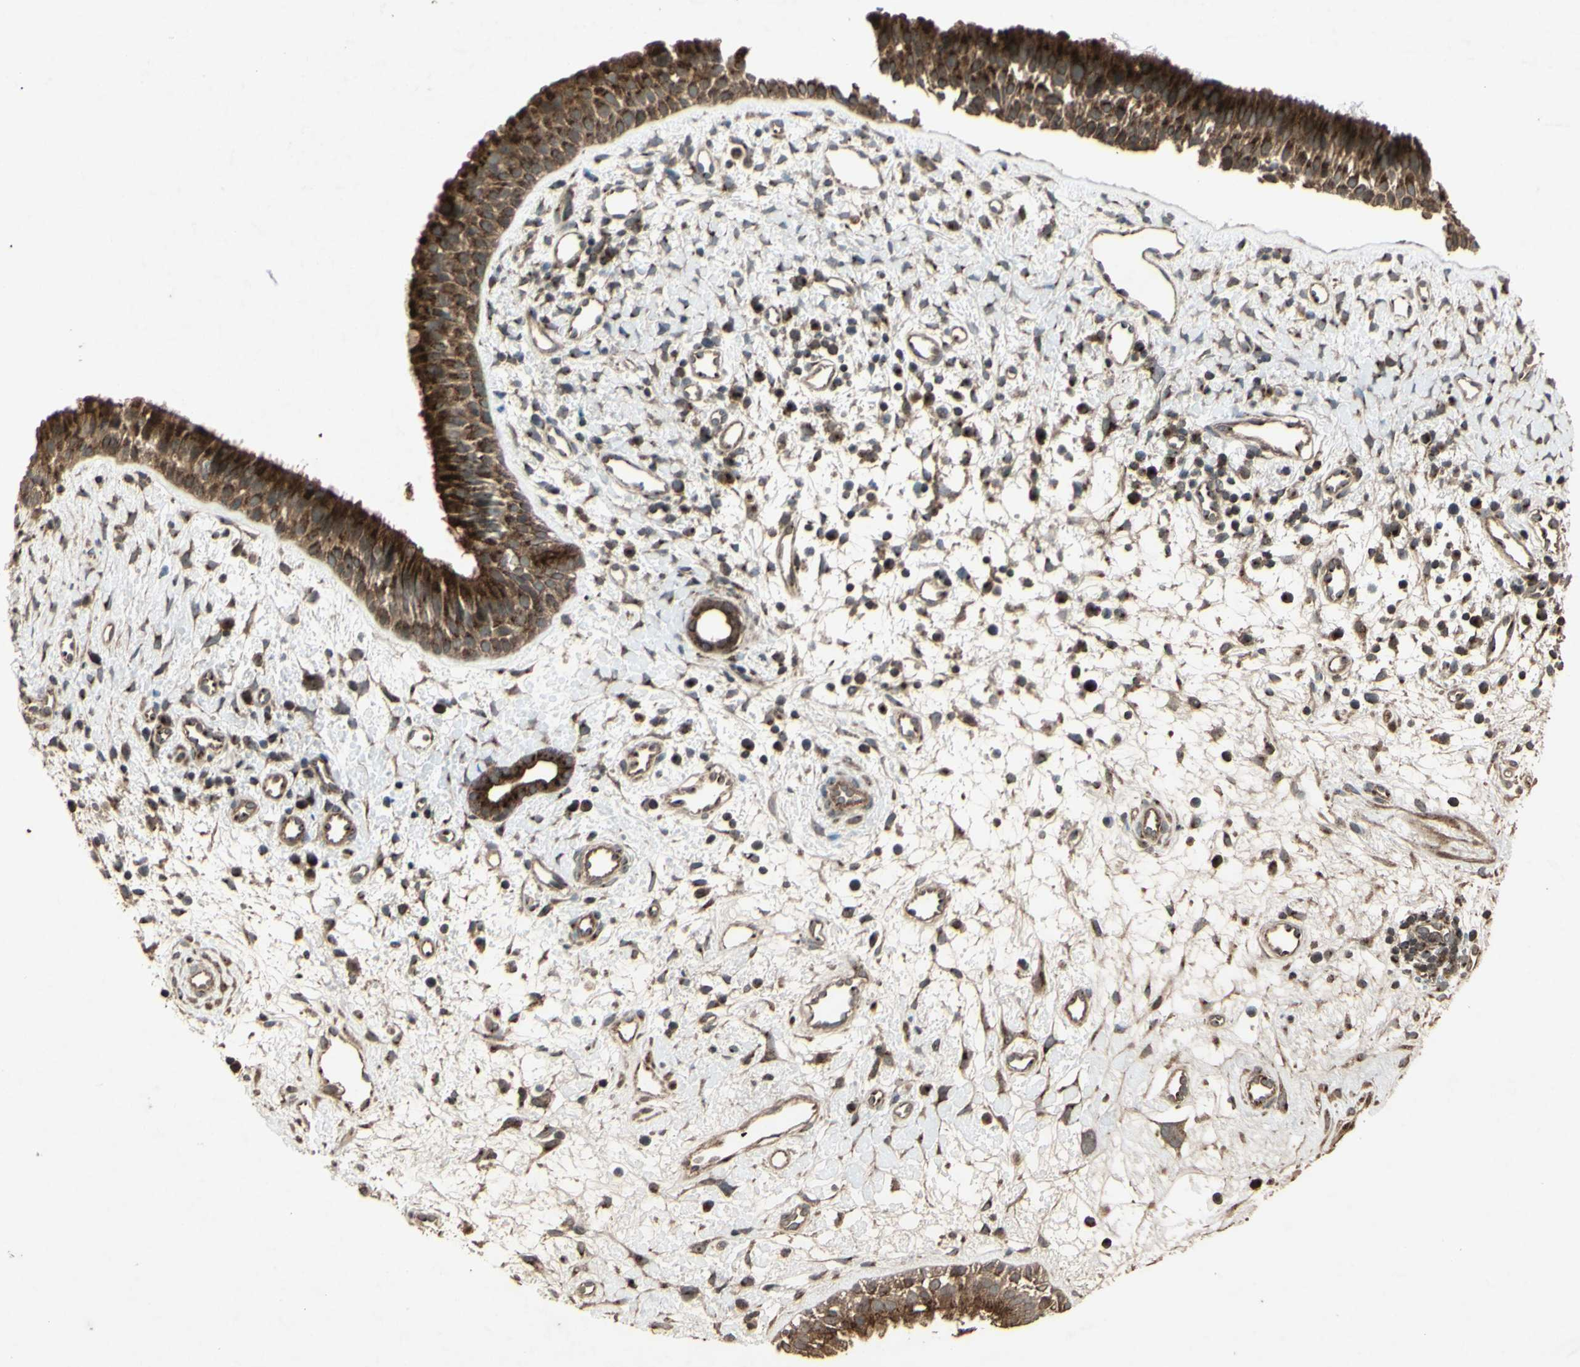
{"staining": {"intensity": "strong", "quantity": ">75%", "location": "cytoplasmic/membranous"}, "tissue": "nasopharynx", "cell_type": "Respiratory epithelial cells", "image_type": "normal", "snomed": [{"axis": "morphology", "description": "Normal tissue, NOS"}, {"axis": "topography", "description": "Nasopharynx"}], "caption": "IHC (DAB (3,3'-diaminobenzidine)) staining of normal human nasopharynx displays strong cytoplasmic/membranous protein positivity in about >75% of respiratory epithelial cells. (brown staining indicates protein expression, while blue staining denotes nuclei).", "gene": "AP1G1", "patient": {"sex": "male", "age": 22}}